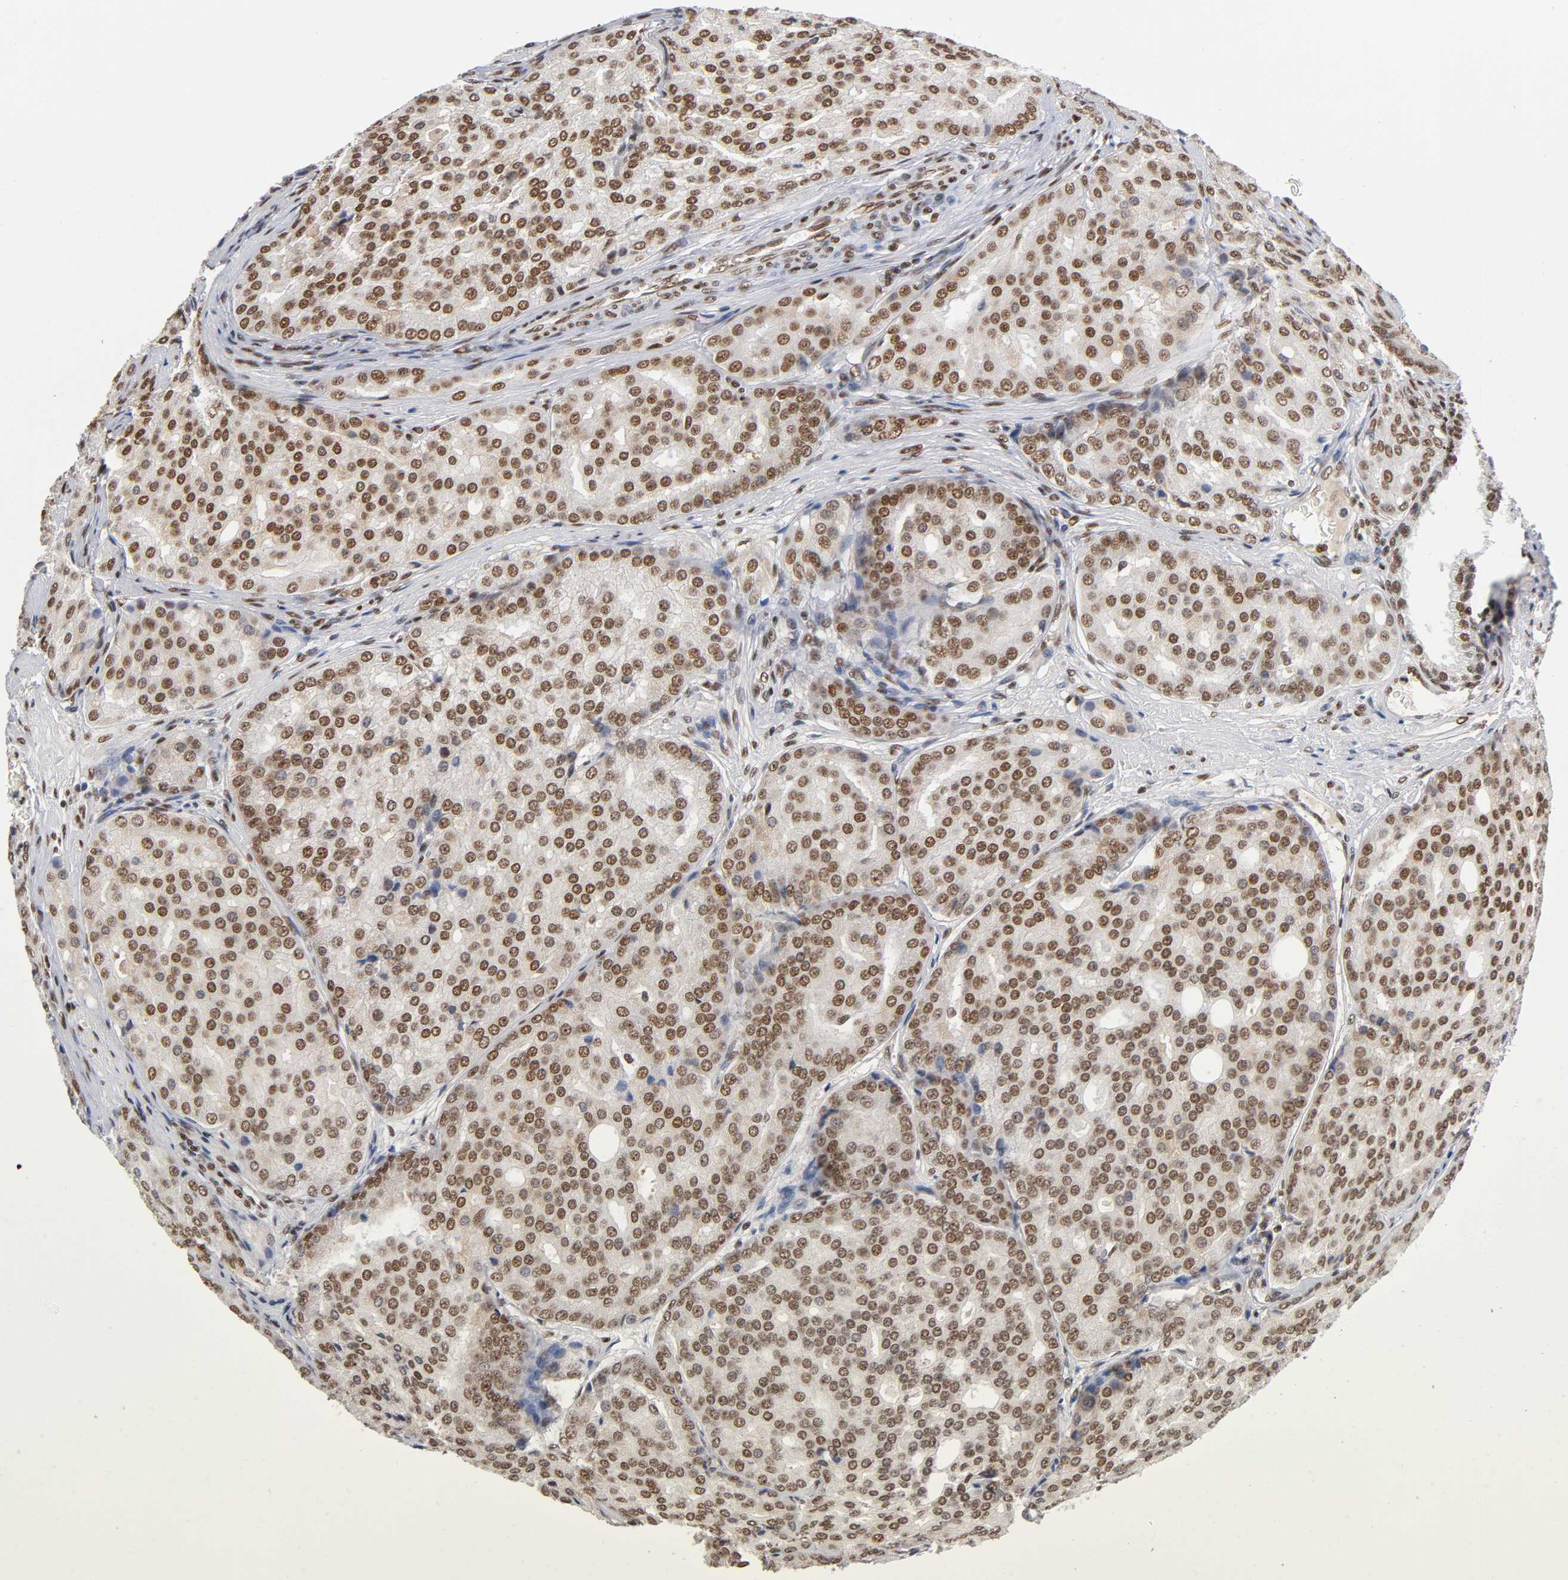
{"staining": {"intensity": "strong", "quantity": ">75%", "location": "nuclear"}, "tissue": "prostate cancer", "cell_type": "Tumor cells", "image_type": "cancer", "snomed": [{"axis": "morphology", "description": "Adenocarcinoma, High grade"}, {"axis": "topography", "description": "Prostate"}], "caption": "Protein expression analysis of adenocarcinoma (high-grade) (prostate) demonstrates strong nuclear staining in about >75% of tumor cells. (DAB IHC with brightfield microscopy, high magnification).", "gene": "ILKAP", "patient": {"sex": "male", "age": 64}}